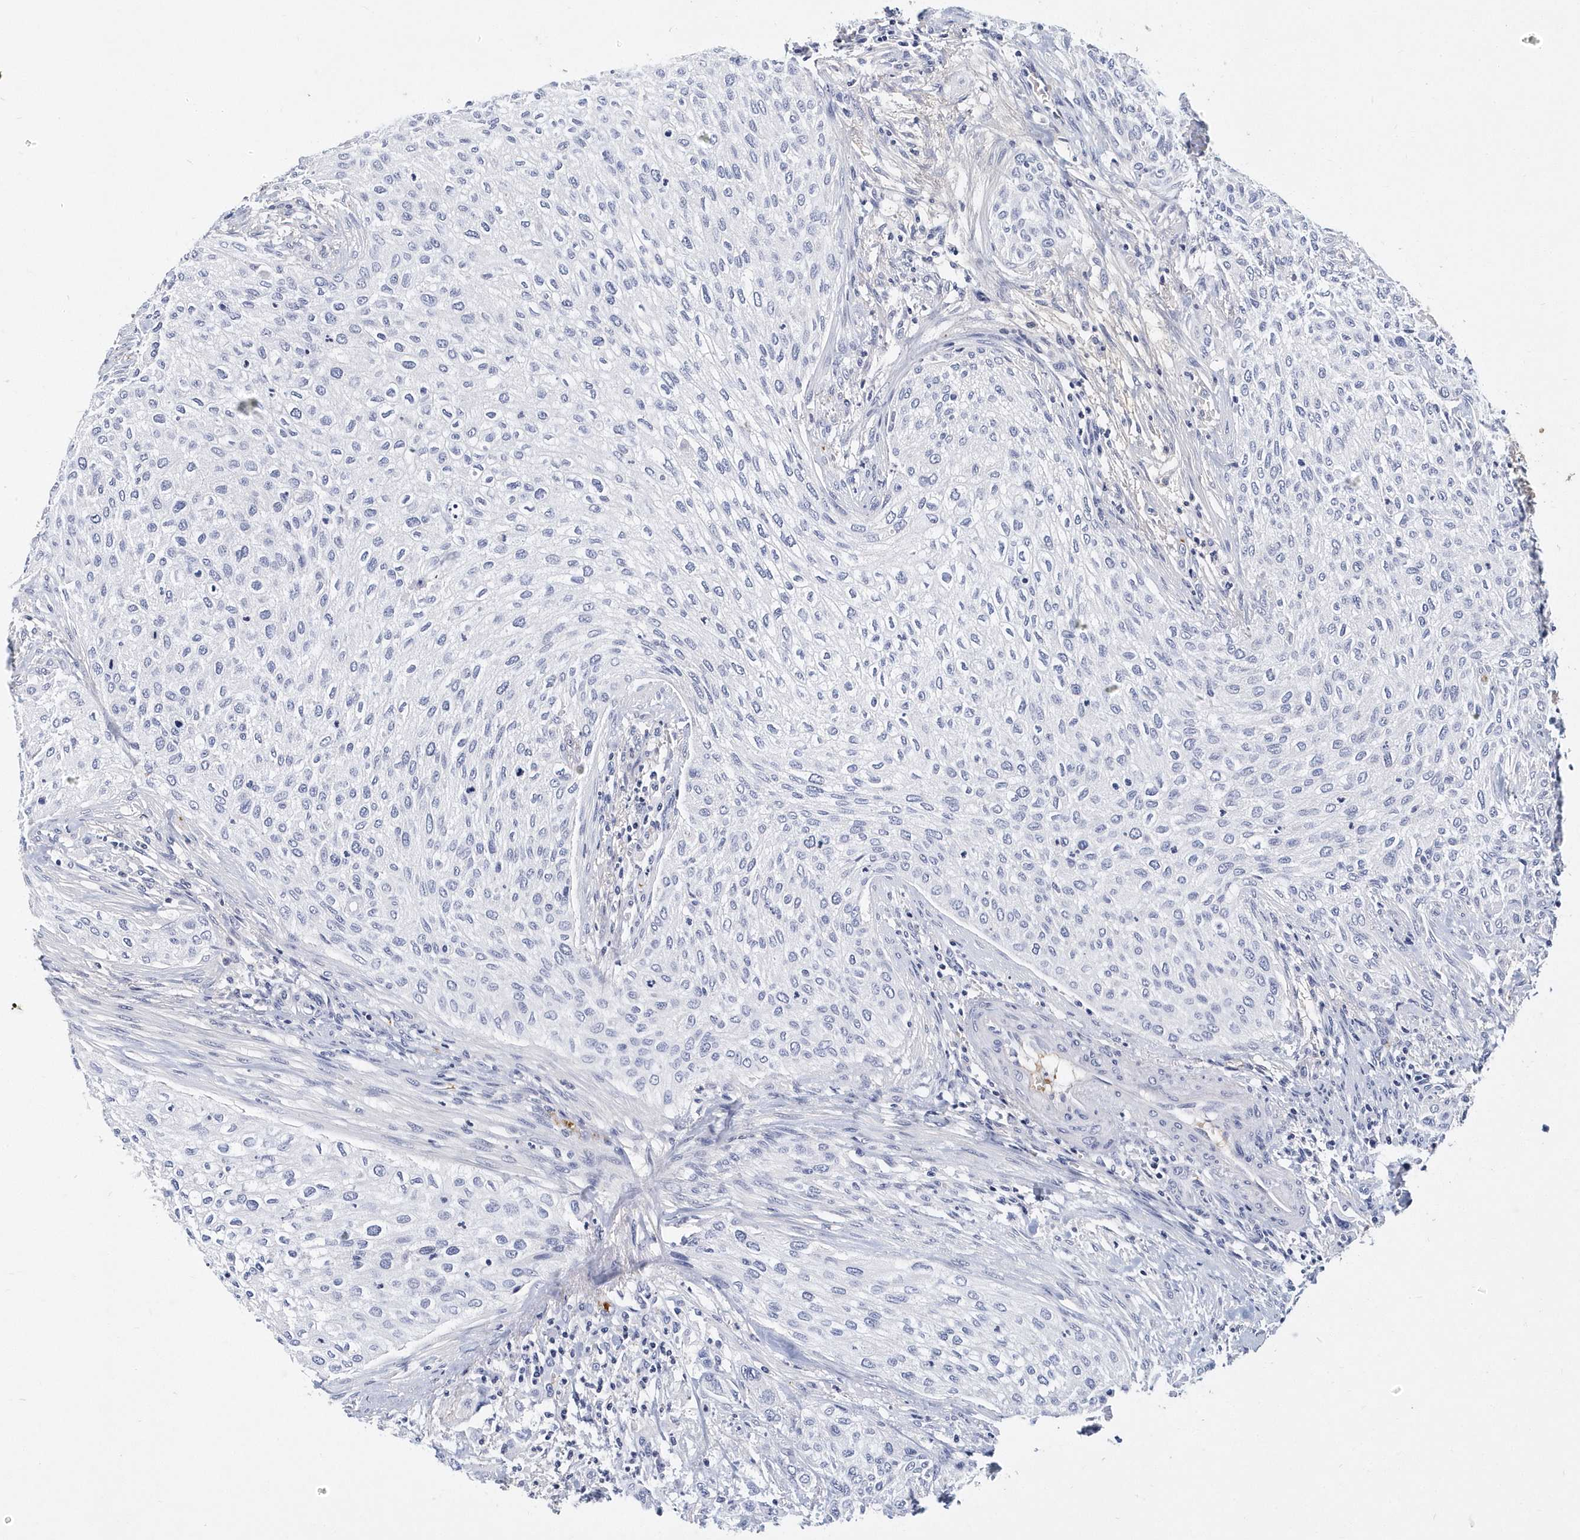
{"staining": {"intensity": "negative", "quantity": "none", "location": "none"}, "tissue": "urothelial cancer", "cell_type": "Tumor cells", "image_type": "cancer", "snomed": [{"axis": "morphology", "description": "Urothelial carcinoma, High grade"}, {"axis": "topography", "description": "Urinary bladder"}], "caption": "DAB immunohistochemical staining of human high-grade urothelial carcinoma reveals no significant expression in tumor cells.", "gene": "ITGA2B", "patient": {"sex": "male", "age": 35}}